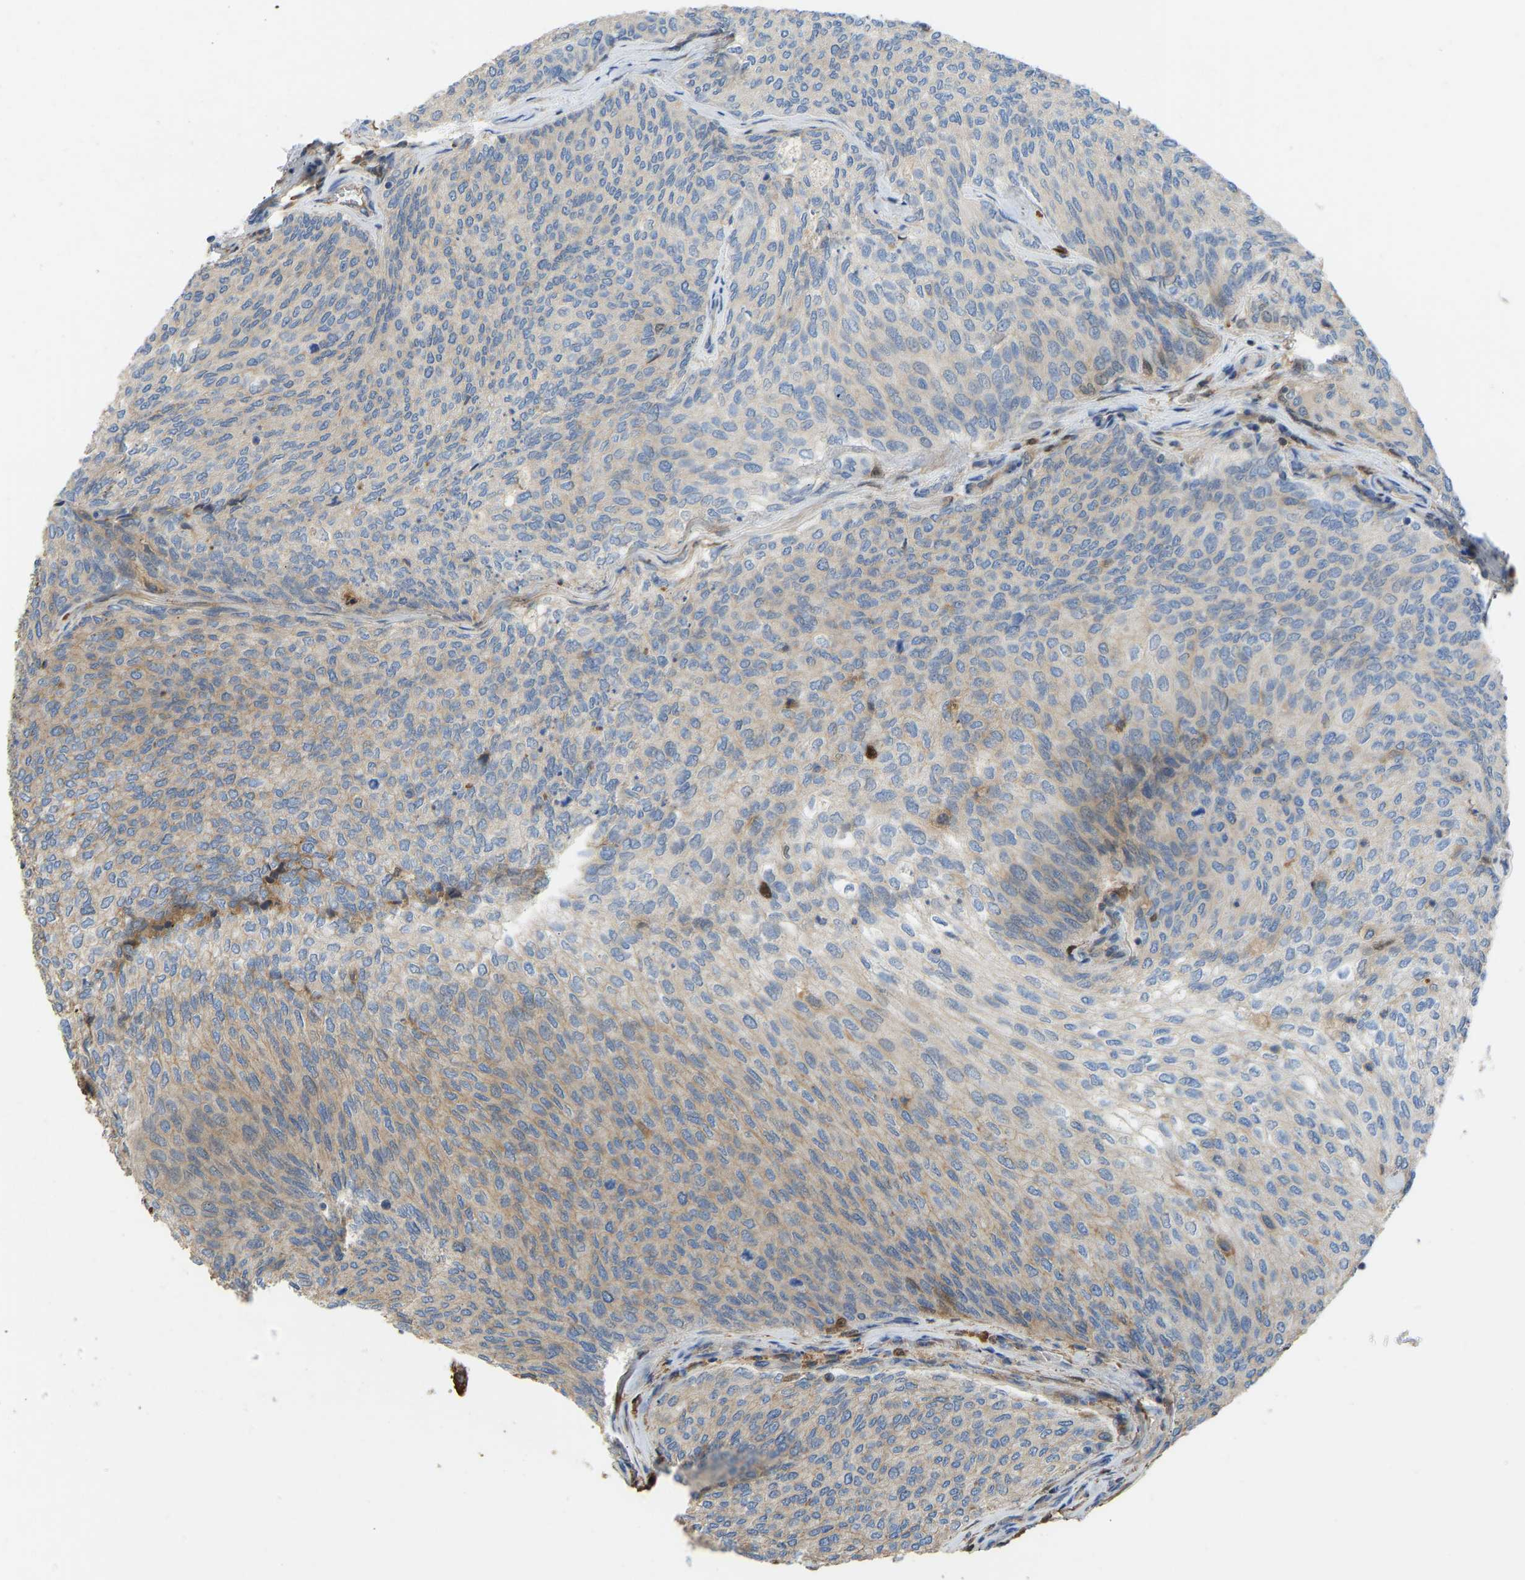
{"staining": {"intensity": "moderate", "quantity": "<25%", "location": "cytoplasmic/membranous,nuclear"}, "tissue": "urothelial cancer", "cell_type": "Tumor cells", "image_type": "cancer", "snomed": [{"axis": "morphology", "description": "Urothelial carcinoma, Low grade"}, {"axis": "topography", "description": "Urinary bladder"}], "caption": "Immunohistochemistry (IHC) of human urothelial carcinoma (low-grade) shows low levels of moderate cytoplasmic/membranous and nuclear expression in about <25% of tumor cells.", "gene": "VCPKMT", "patient": {"sex": "female", "age": 79}}